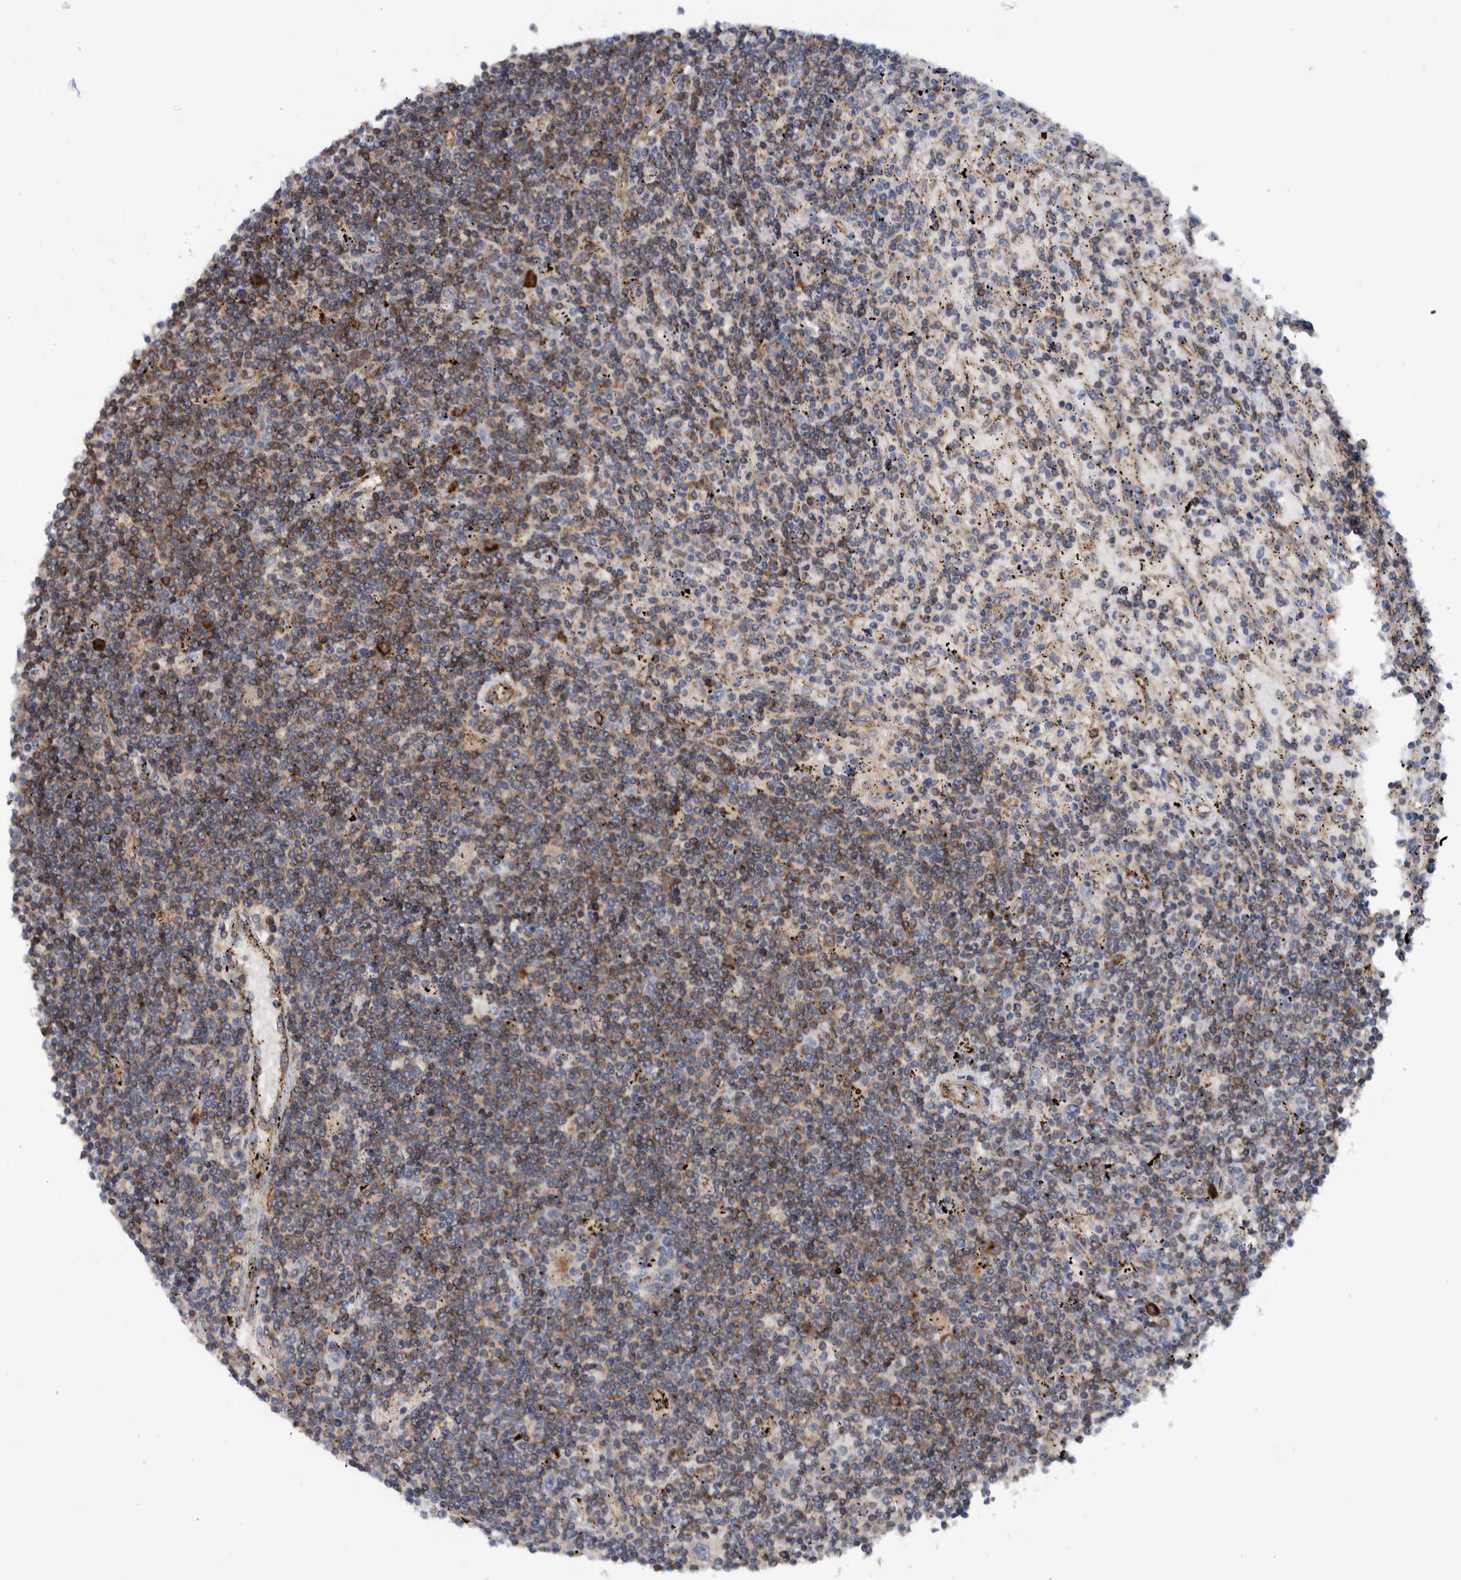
{"staining": {"intensity": "weak", "quantity": "<25%", "location": "cytoplasmic/membranous"}, "tissue": "lymphoma", "cell_type": "Tumor cells", "image_type": "cancer", "snomed": [{"axis": "morphology", "description": "Malignant lymphoma, non-Hodgkin's type, Low grade"}, {"axis": "topography", "description": "Spleen"}], "caption": "The histopathology image exhibits no significant expression in tumor cells of lymphoma.", "gene": "SLC25A10", "patient": {"sex": "male", "age": 76}}